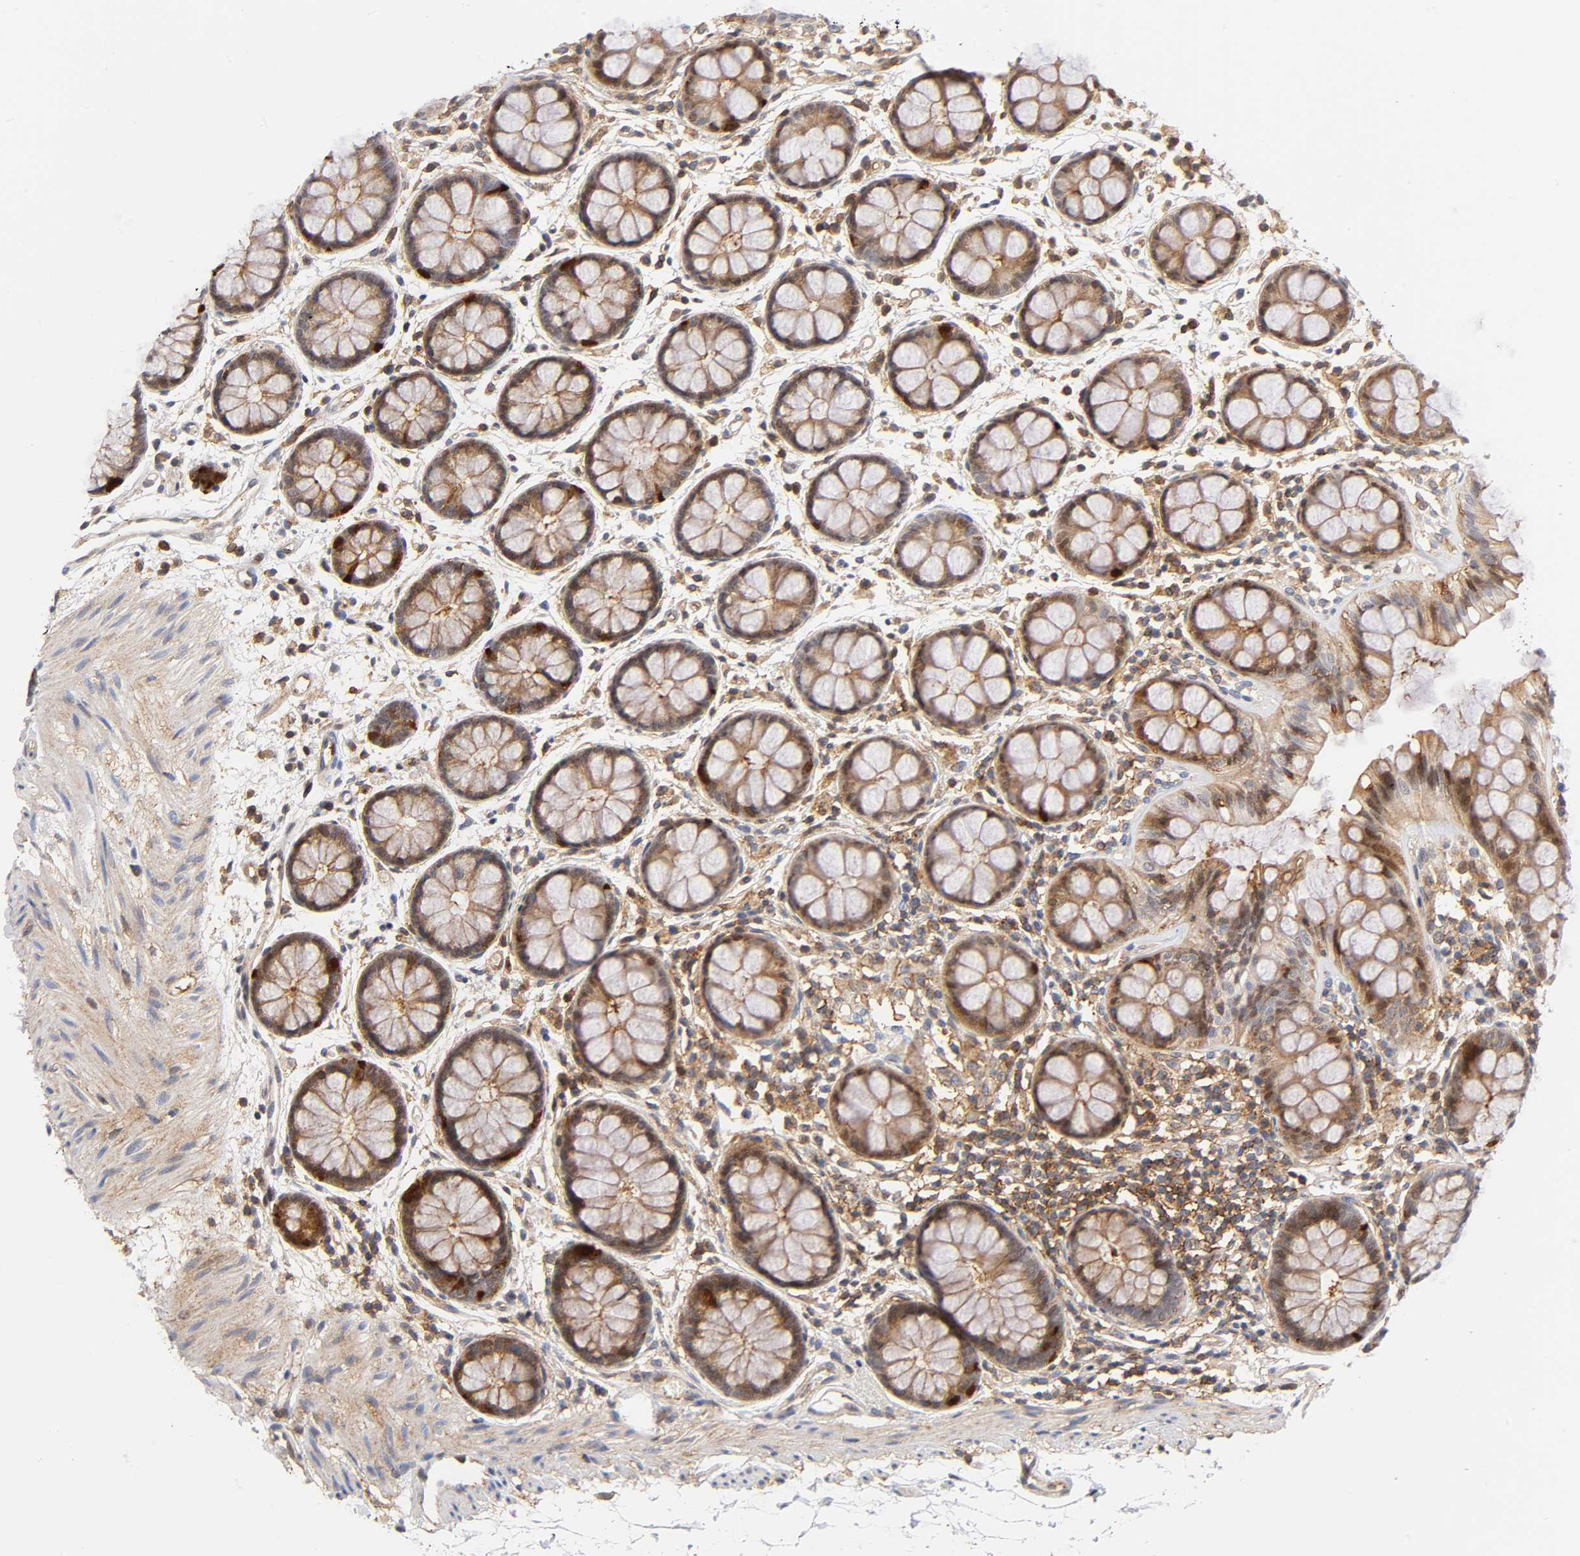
{"staining": {"intensity": "moderate", "quantity": ">75%", "location": "cytoplasmic/membranous,nuclear"}, "tissue": "rectum", "cell_type": "Glandular cells", "image_type": "normal", "snomed": [{"axis": "morphology", "description": "Normal tissue, NOS"}, {"axis": "topography", "description": "Rectum"}], "caption": "DAB immunohistochemical staining of benign human rectum demonstrates moderate cytoplasmic/membranous,nuclear protein staining in about >75% of glandular cells.", "gene": "ANXA7", "patient": {"sex": "female", "age": 66}}